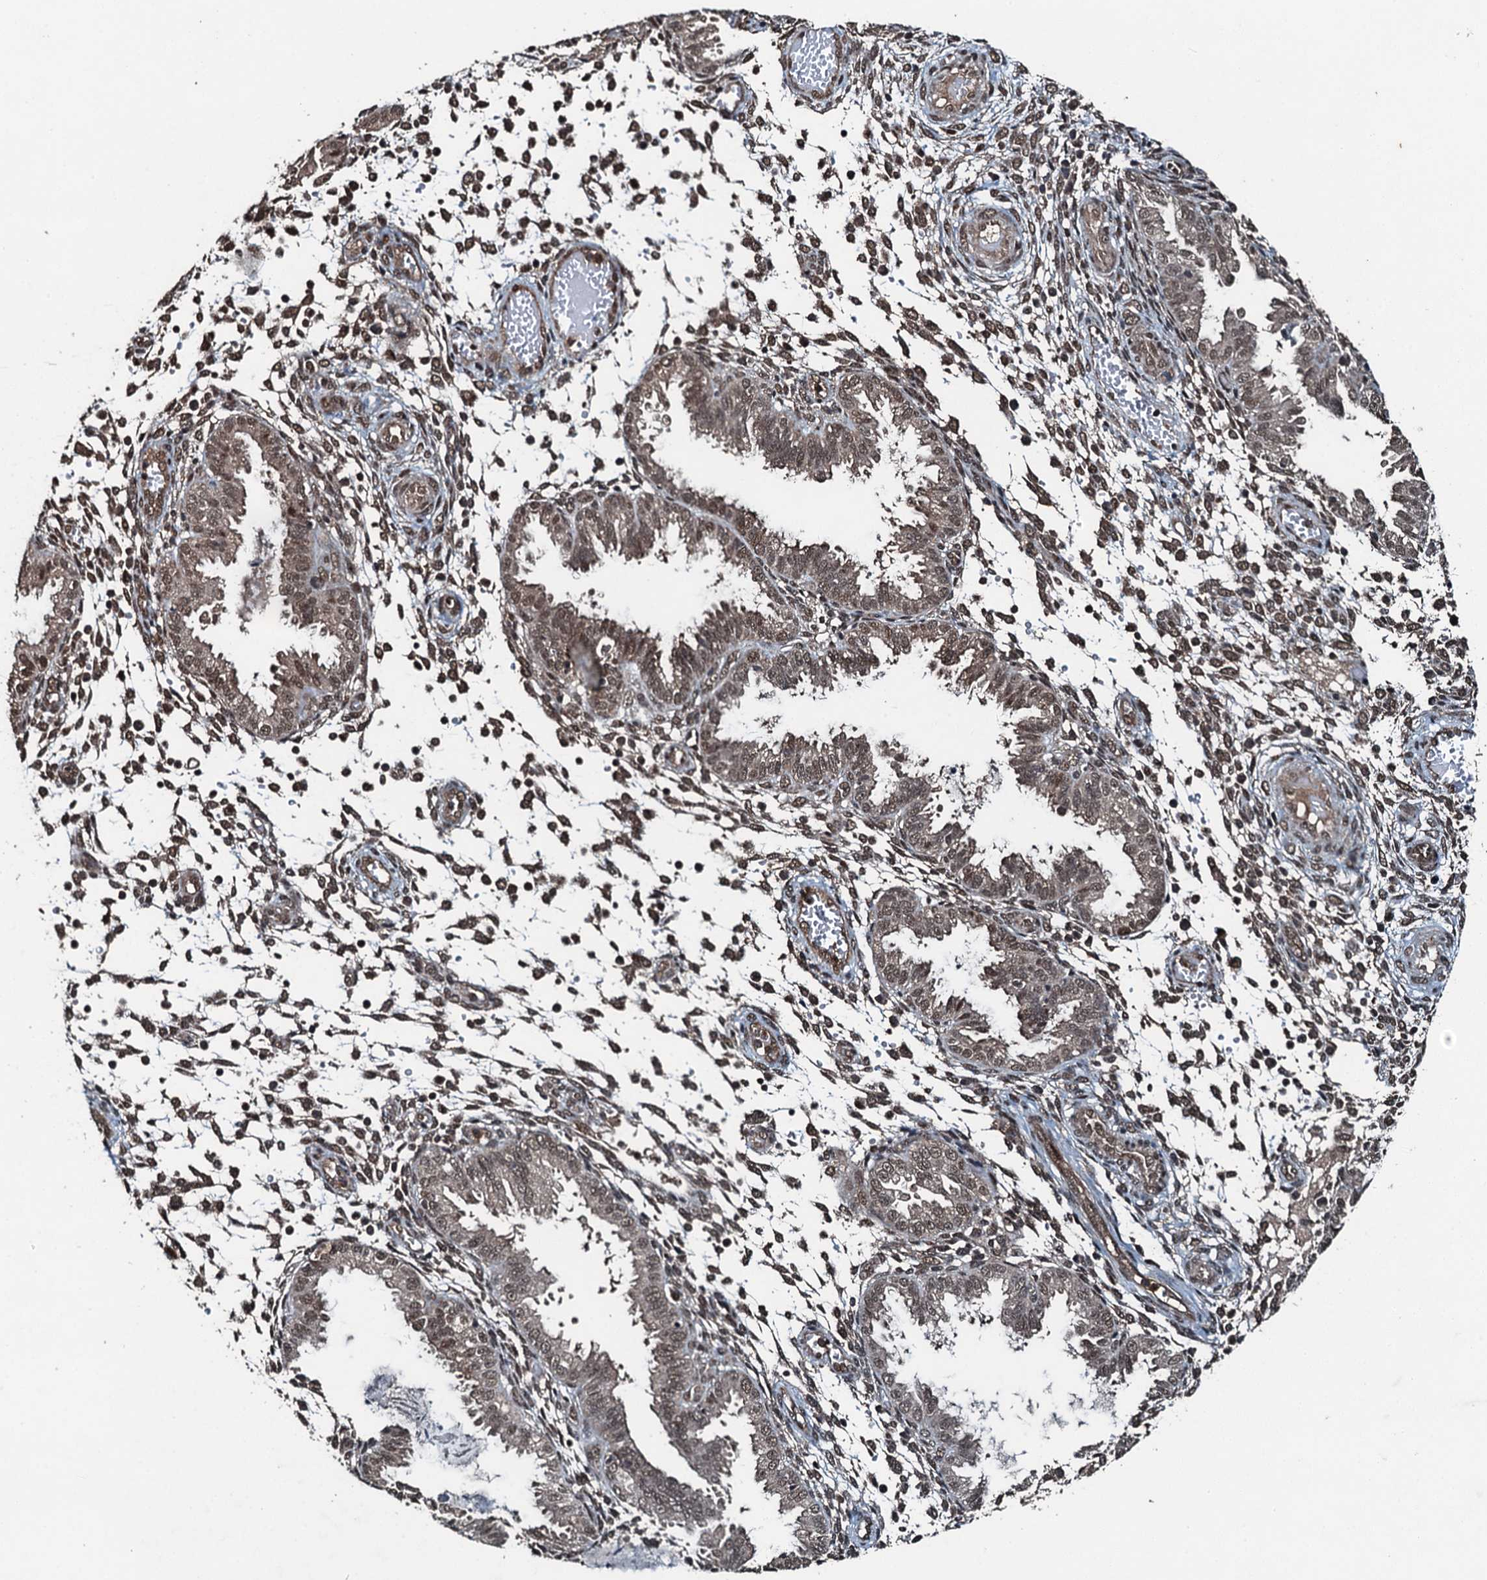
{"staining": {"intensity": "moderate", "quantity": "<25%", "location": "nuclear"}, "tissue": "endometrium", "cell_type": "Cells in endometrial stroma", "image_type": "normal", "snomed": [{"axis": "morphology", "description": "Normal tissue, NOS"}, {"axis": "topography", "description": "Endometrium"}], "caption": "Cells in endometrial stroma show low levels of moderate nuclear staining in approximately <25% of cells in unremarkable human endometrium.", "gene": "UBXN6", "patient": {"sex": "female", "age": 33}}